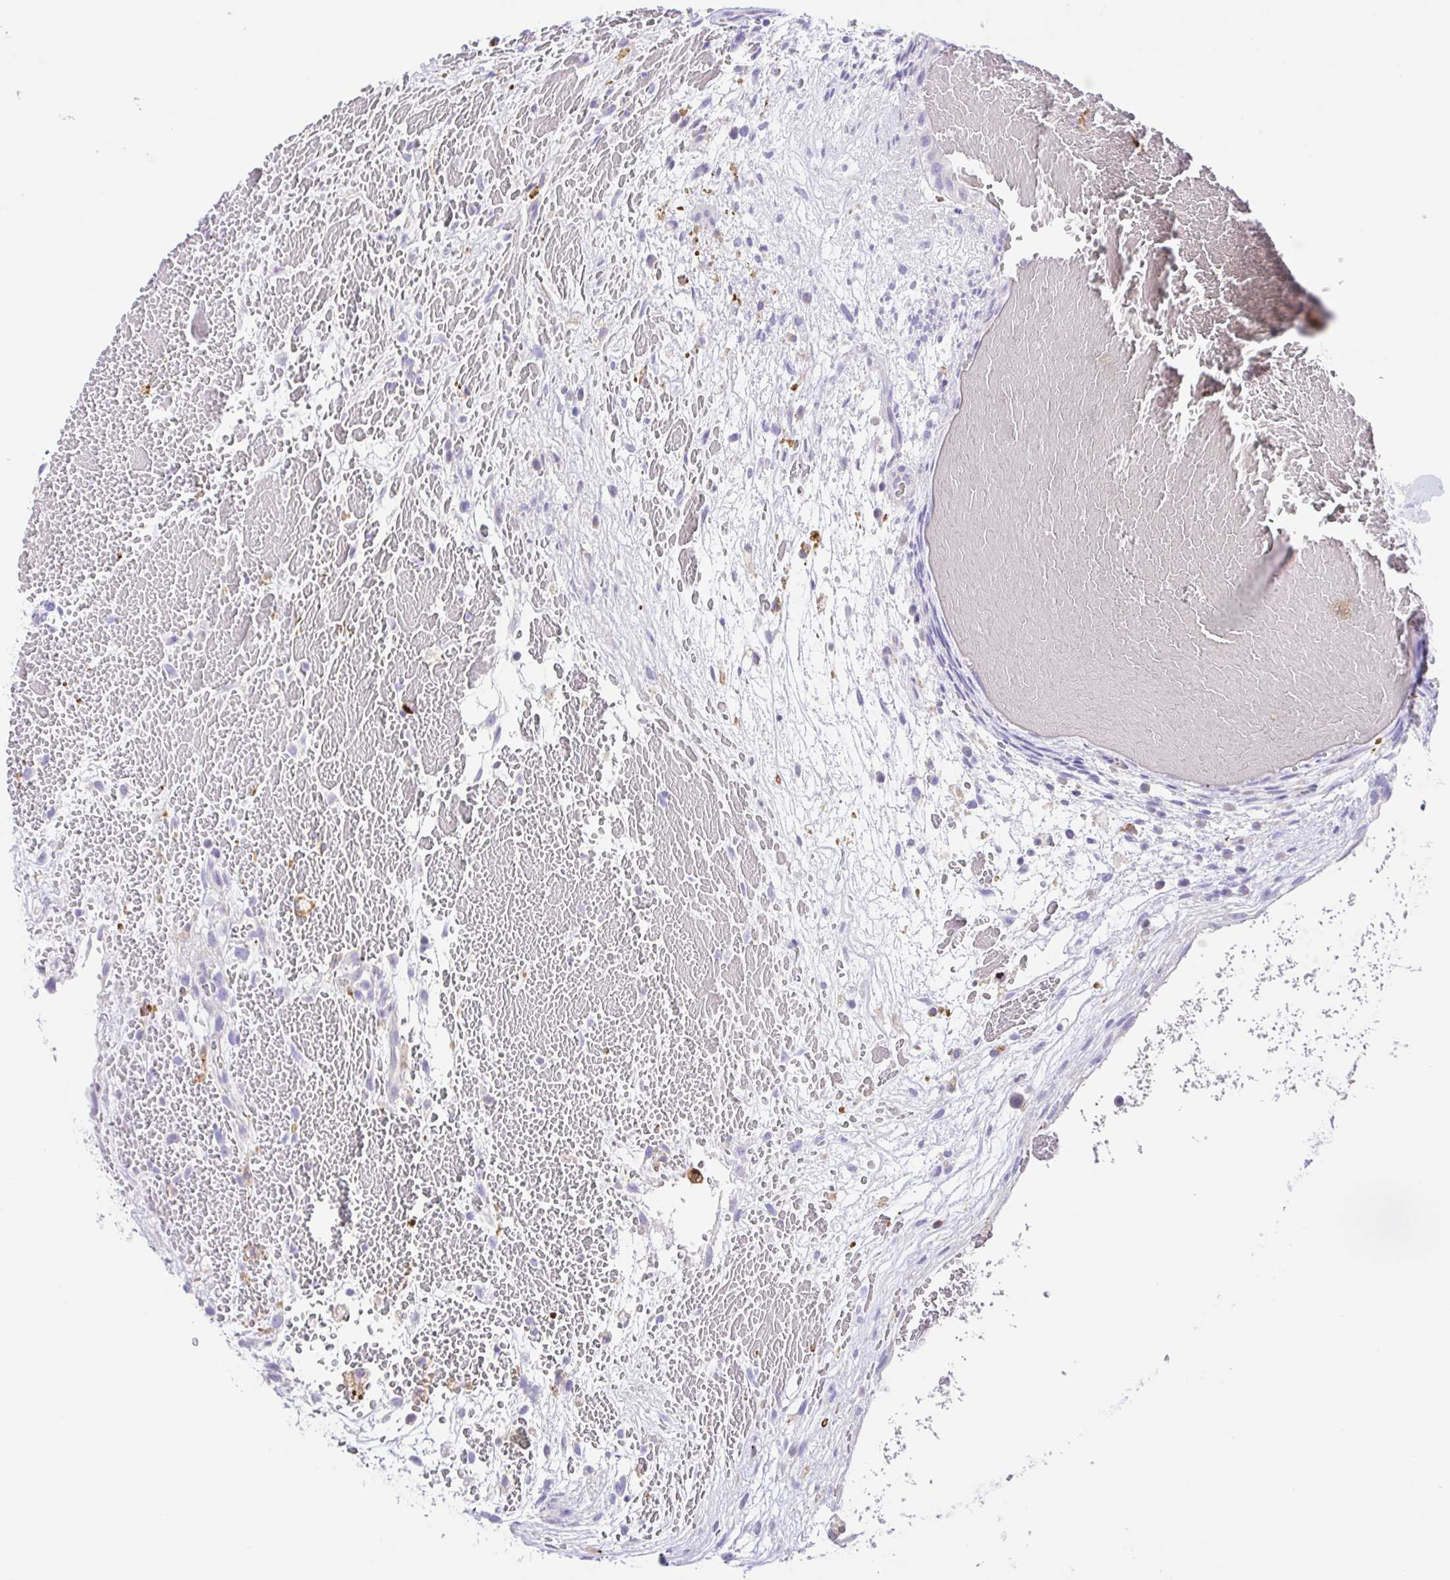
{"staining": {"intensity": "negative", "quantity": "none", "location": "none"}, "tissue": "testis cancer", "cell_type": "Tumor cells", "image_type": "cancer", "snomed": [{"axis": "morphology", "description": "Normal tissue, NOS"}, {"axis": "morphology", "description": "Carcinoma, Embryonal, NOS"}, {"axis": "topography", "description": "Testis"}], "caption": "The micrograph shows no significant expression in tumor cells of testis cancer (embryonal carcinoma).", "gene": "ARPP21", "patient": {"sex": "male", "age": 32}}